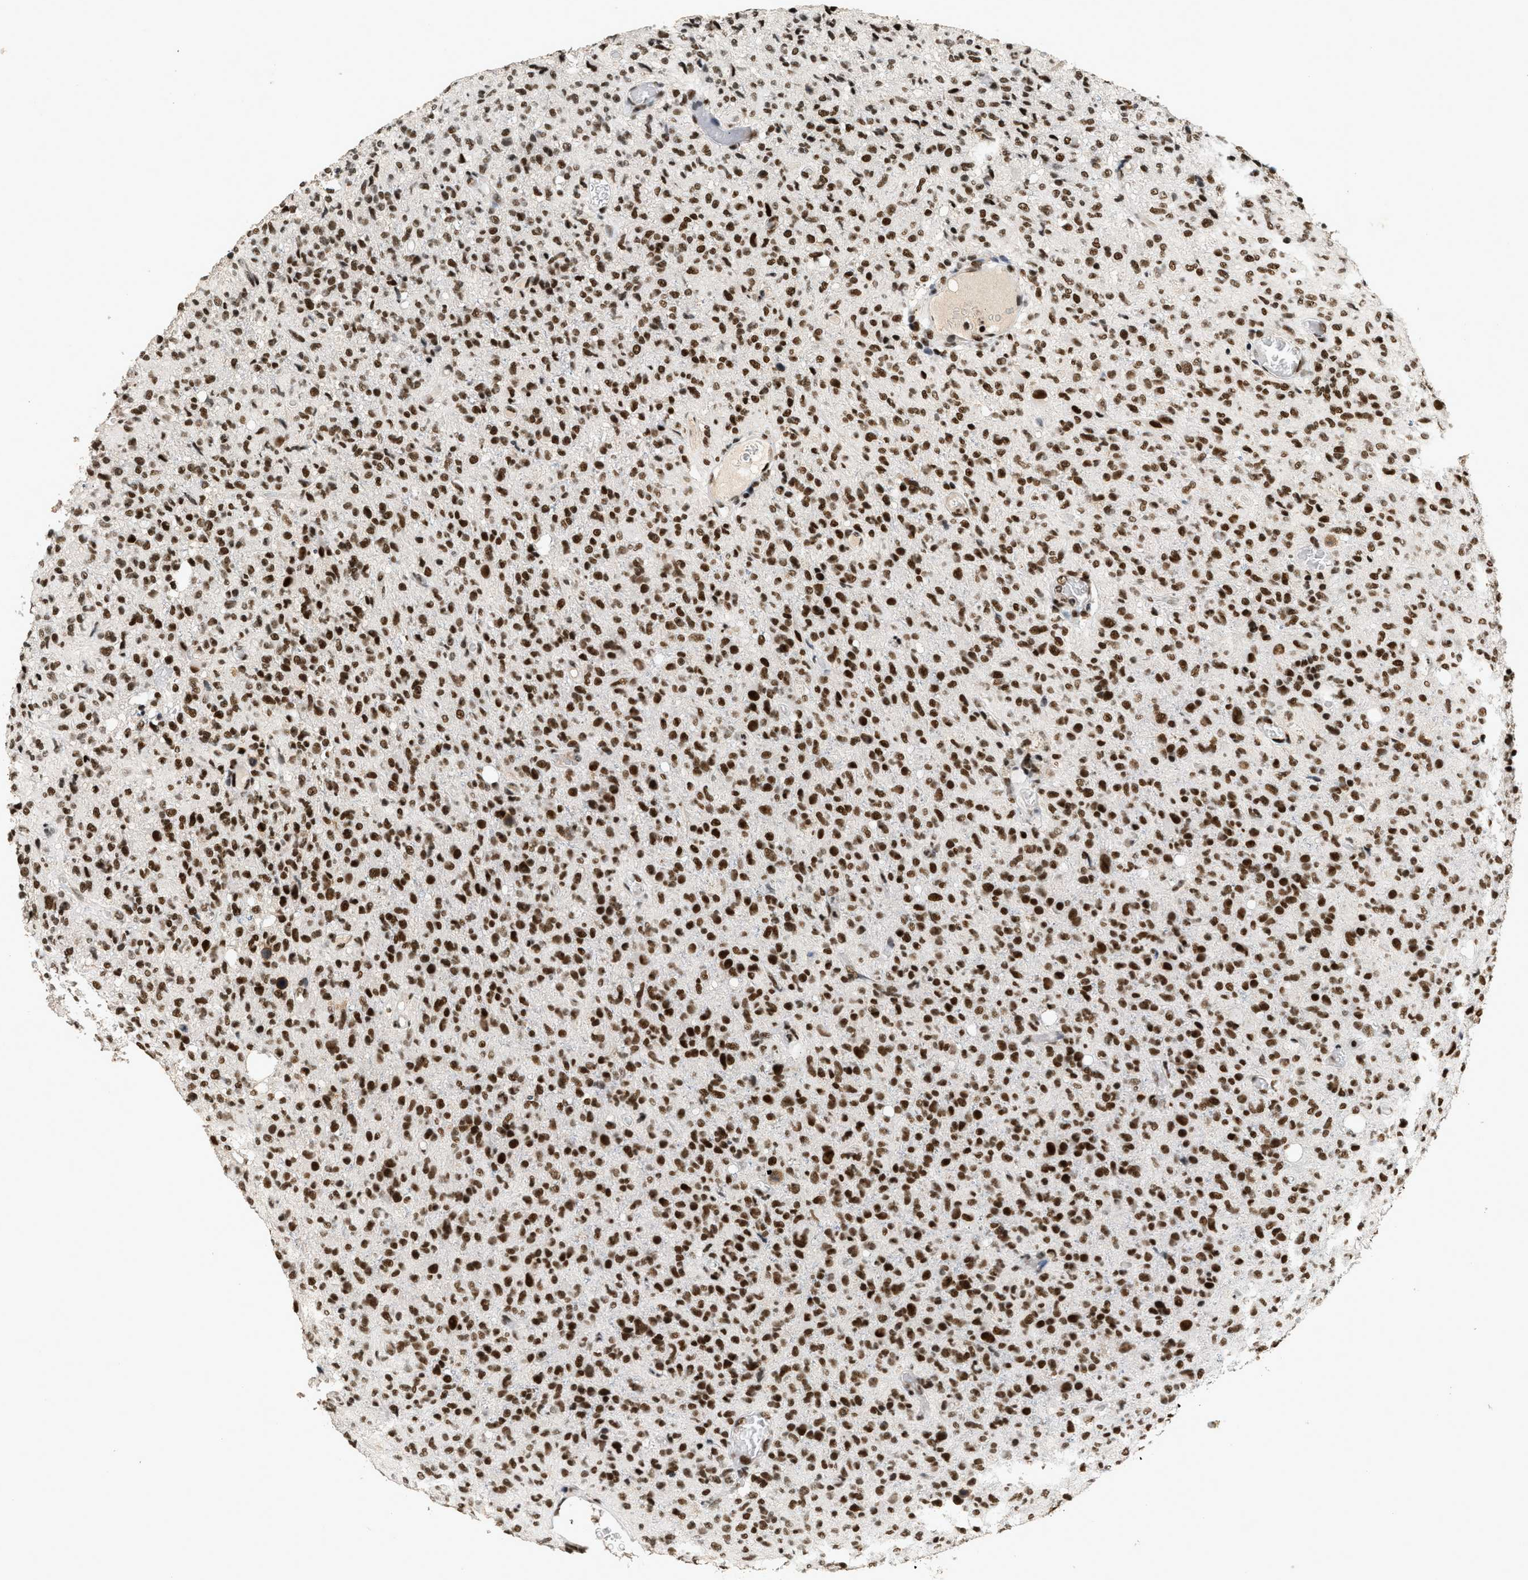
{"staining": {"intensity": "strong", "quantity": ">75%", "location": "nuclear"}, "tissue": "glioma", "cell_type": "Tumor cells", "image_type": "cancer", "snomed": [{"axis": "morphology", "description": "Glioma, malignant, High grade"}, {"axis": "topography", "description": "Brain"}], "caption": "High-power microscopy captured an IHC micrograph of glioma, revealing strong nuclear positivity in about >75% of tumor cells. (IHC, brightfield microscopy, high magnification).", "gene": "SMARCB1", "patient": {"sex": "female", "age": 57}}